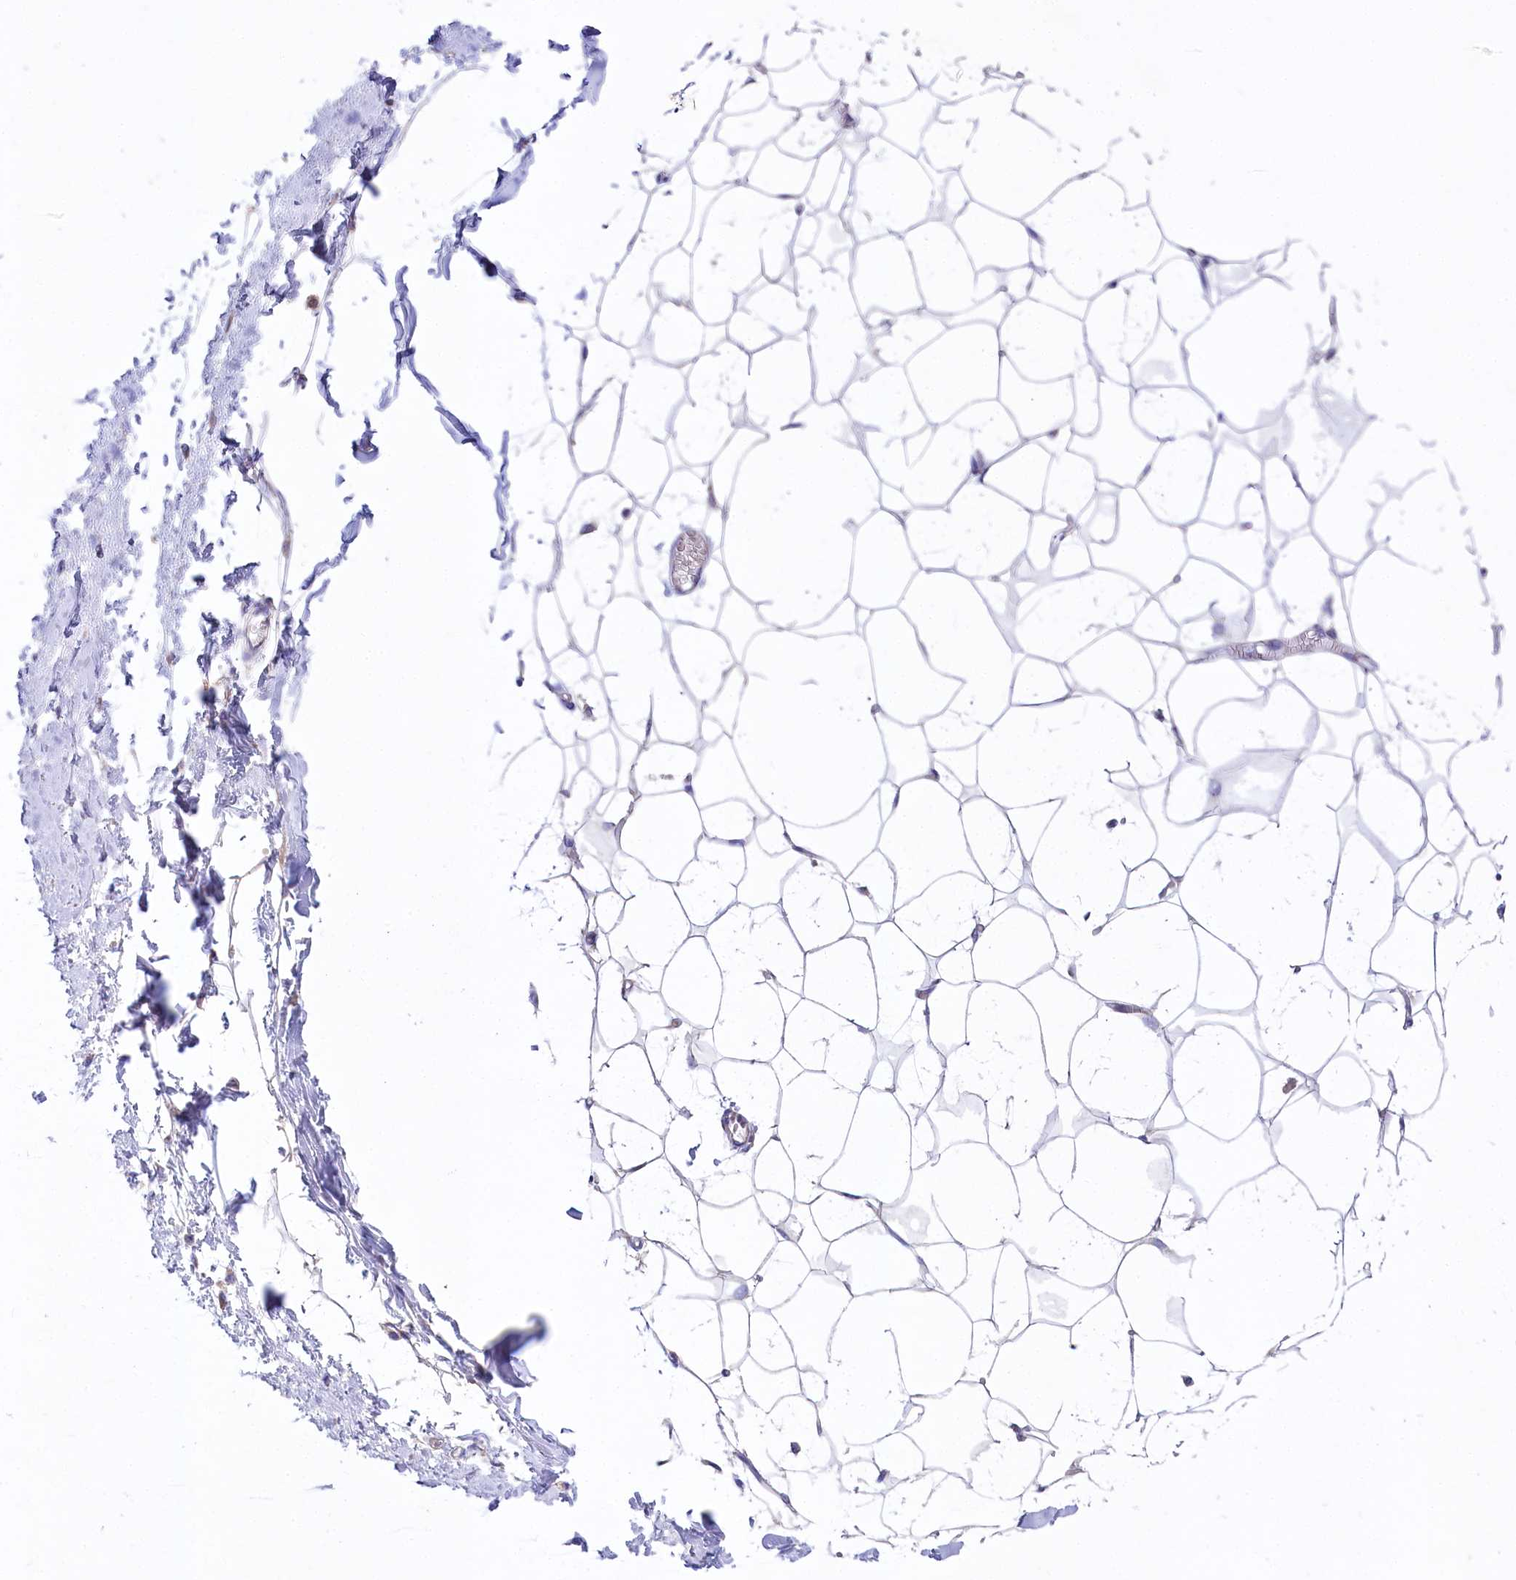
{"staining": {"intensity": "negative", "quantity": "none", "location": "none"}, "tissue": "breast", "cell_type": "Adipocytes", "image_type": "normal", "snomed": [{"axis": "morphology", "description": "Normal tissue, NOS"}, {"axis": "topography", "description": "Breast"}], "caption": "Immunohistochemical staining of normal human breast displays no significant expression in adipocytes. The staining was performed using DAB to visualize the protein expression in brown, while the nuclei were stained in blue with hematoxylin (Magnification: 20x).", "gene": "VPS26B", "patient": {"sex": "female", "age": 27}}